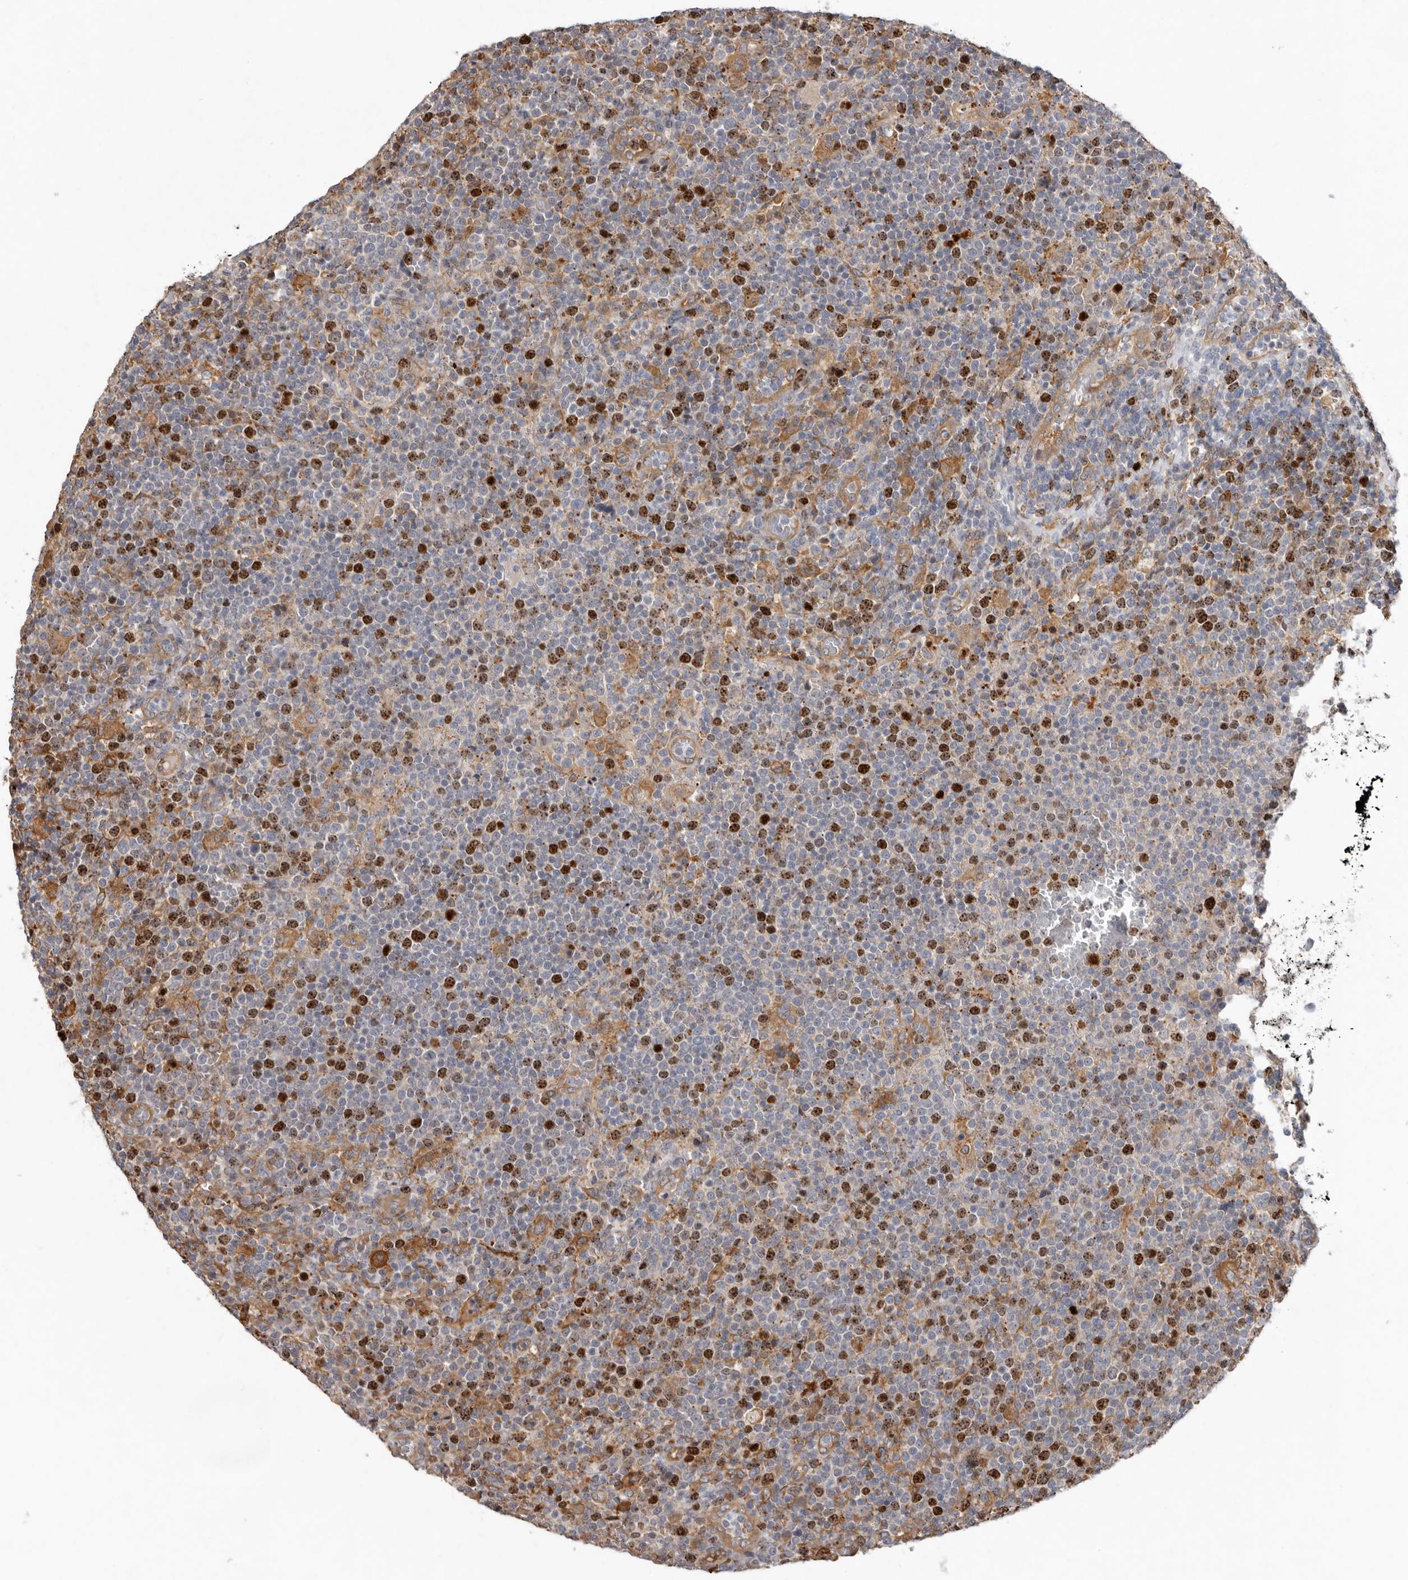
{"staining": {"intensity": "strong", "quantity": "25%-75%", "location": "nuclear"}, "tissue": "lymphoma", "cell_type": "Tumor cells", "image_type": "cancer", "snomed": [{"axis": "morphology", "description": "Malignant lymphoma, non-Hodgkin's type, High grade"}, {"axis": "topography", "description": "Lymph node"}], "caption": "Approximately 25%-75% of tumor cells in lymphoma exhibit strong nuclear protein expression as visualized by brown immunohistochemical staining.", "gene": "CDCA8", "patient": {"sex": "male", "age": 61}}